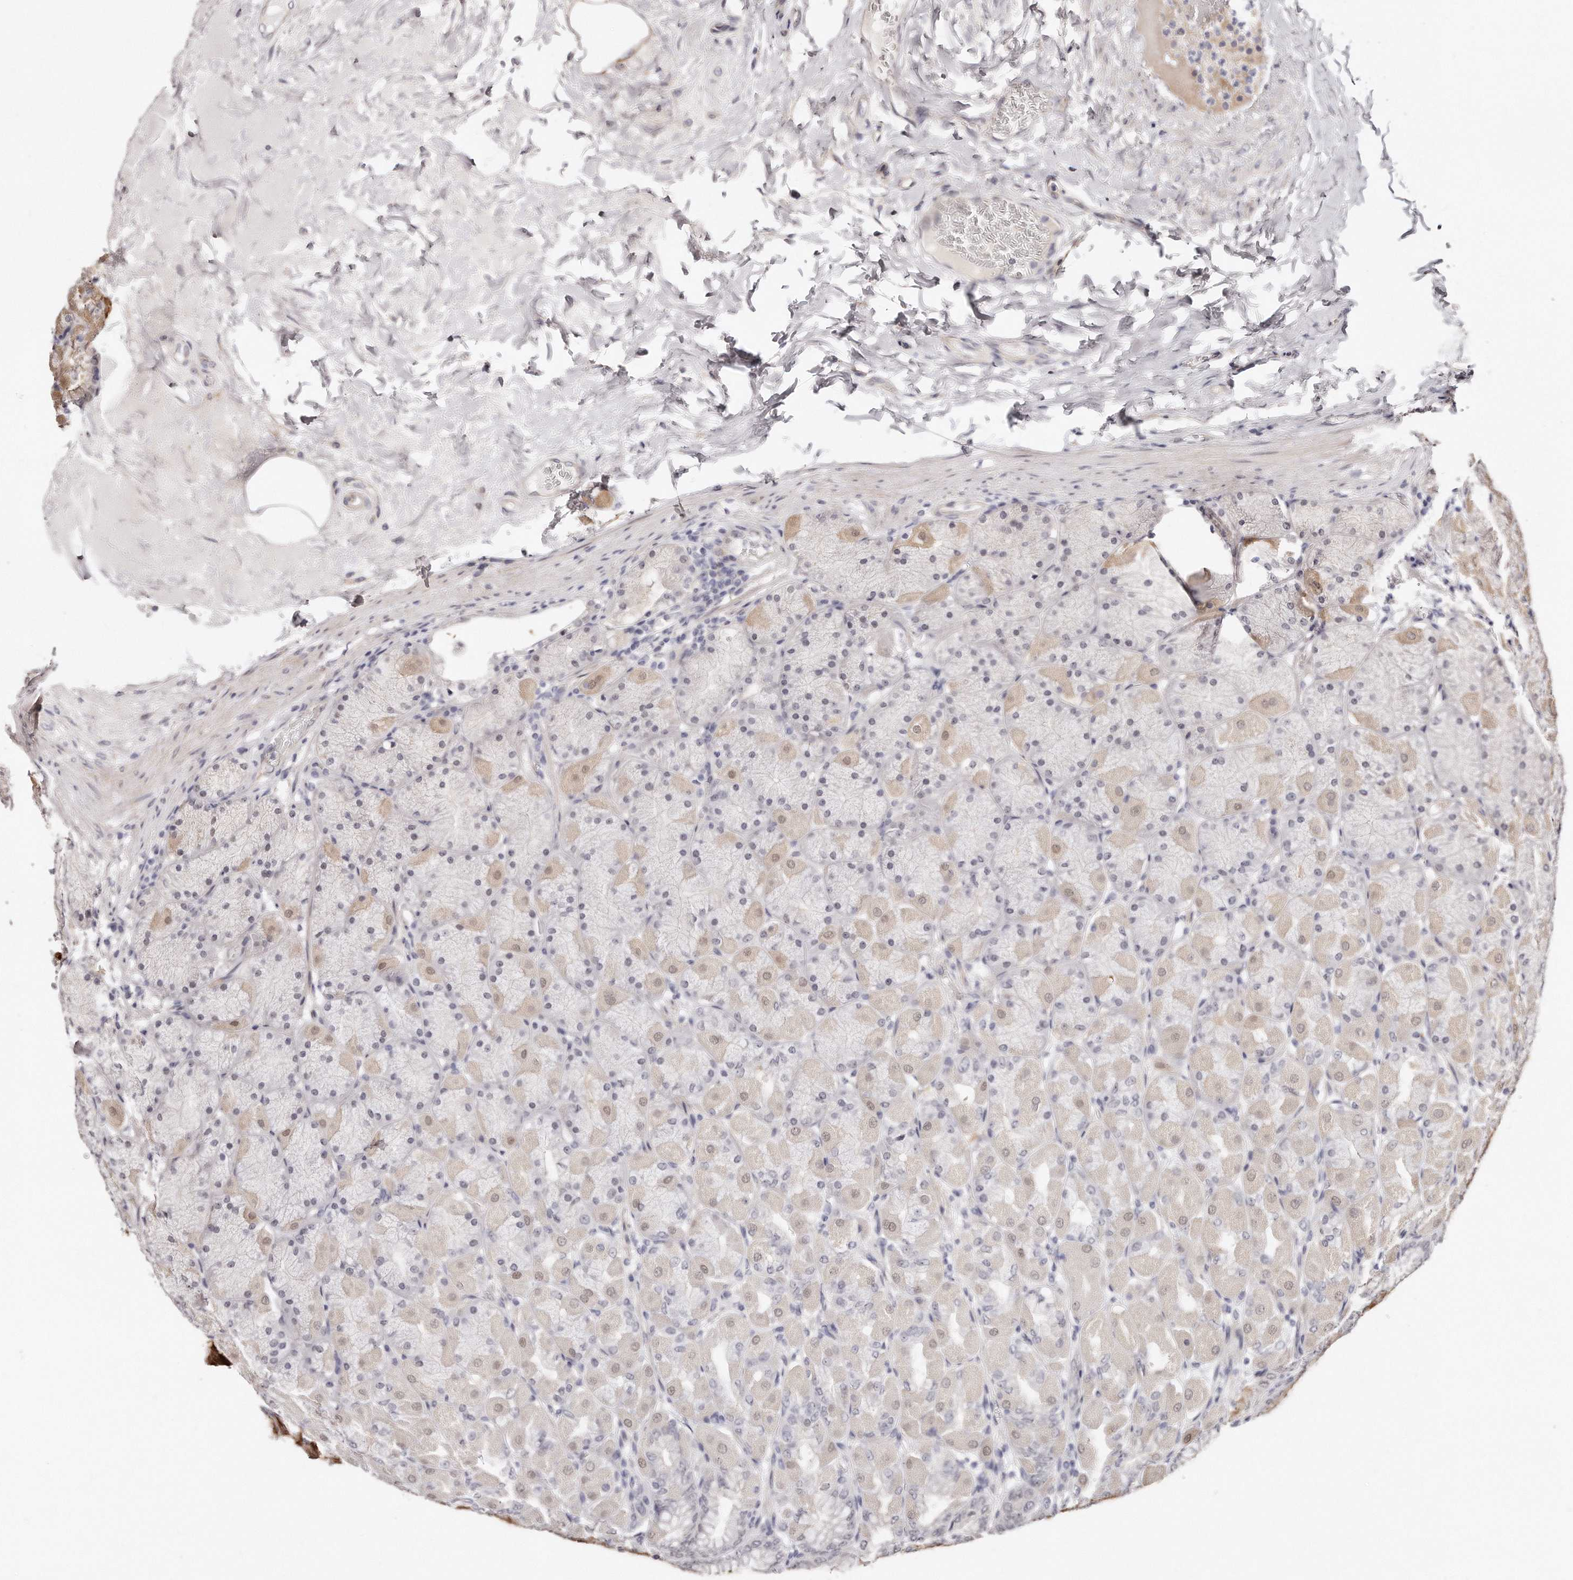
{"staining": {"intensity": "moderate", "quantity": "25%-75%", "location": "cytoplasmic/membranous,nuclear"}, "tissue": "stomach", "cell_type": "Glandular cells", "image_type": "normal", "snomed": [{"axis": "morphology", "description": "Normal tissue, NOS"}, {"axis": "topography", "description": "Stomach, upper"}], "caption": "About 25%-75% of glandular cells in benign stomach show moderate cytoplasmic/membranous,nuclear protein positivity as visualized by brown immunohistochemical staining.", "gene": "CASZ1", "patient": {"sex": "female", "age": 56}}